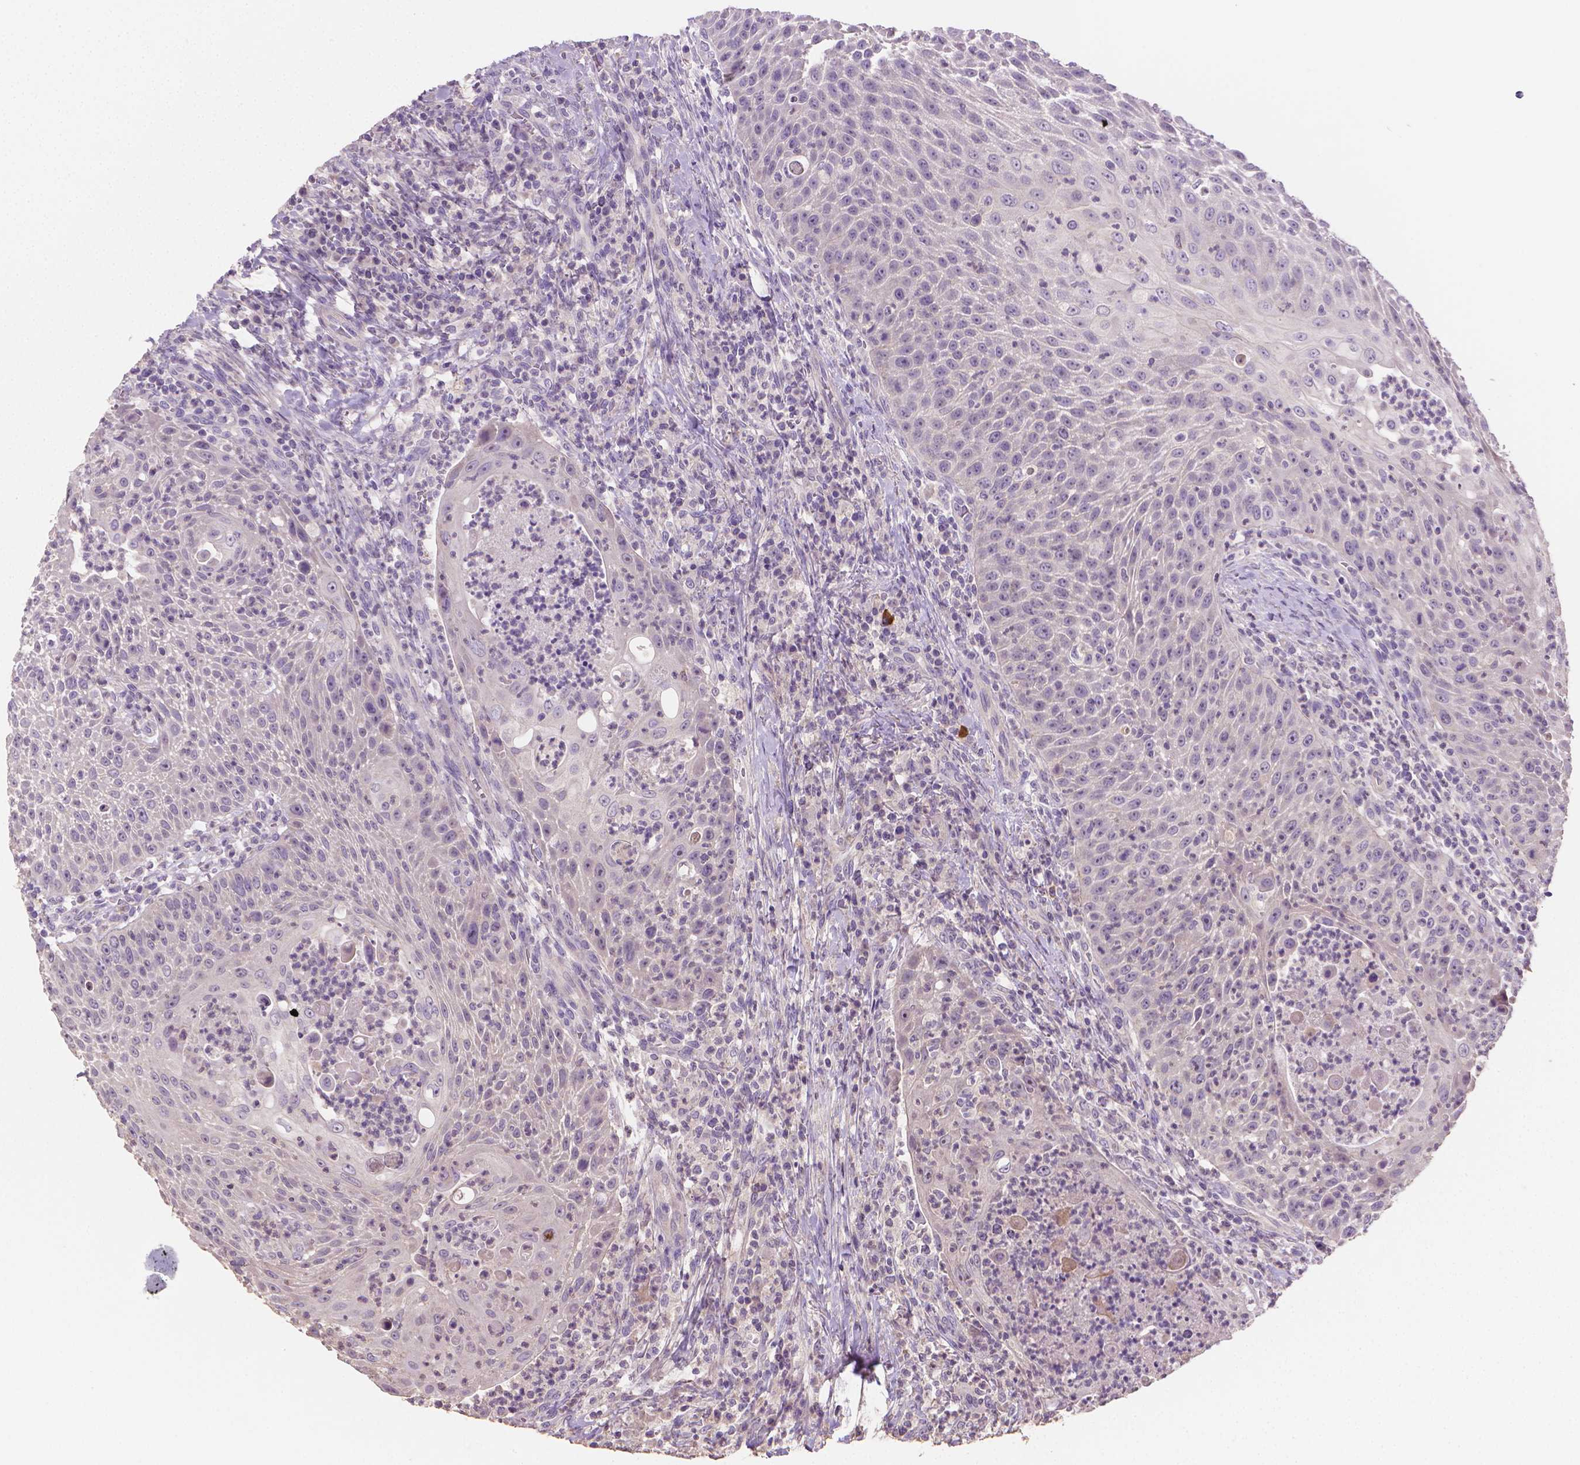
{"staining": {"intensity": "negative", "quantity": "none", "location": "none"}, "tissue": "head and neck cancer", "cell_type": "Tumor cells", "image_type": "cancer", "snomed": [{"axis": "morphology", "description": "Squamous cell carcinoma, NOS"}, {"axis": "topography", "description": "Head-Neck"}], "caption": "This photomicrograph is of head and neck cancer (squamous cell carcinoma) stained with immunohistochemistry to label a protein in brown with the nuclei are counter-stained blue. There is no staining in tumor cells.", "gene": "CATIP", "patient": {"sex": "male", "age": 69}}